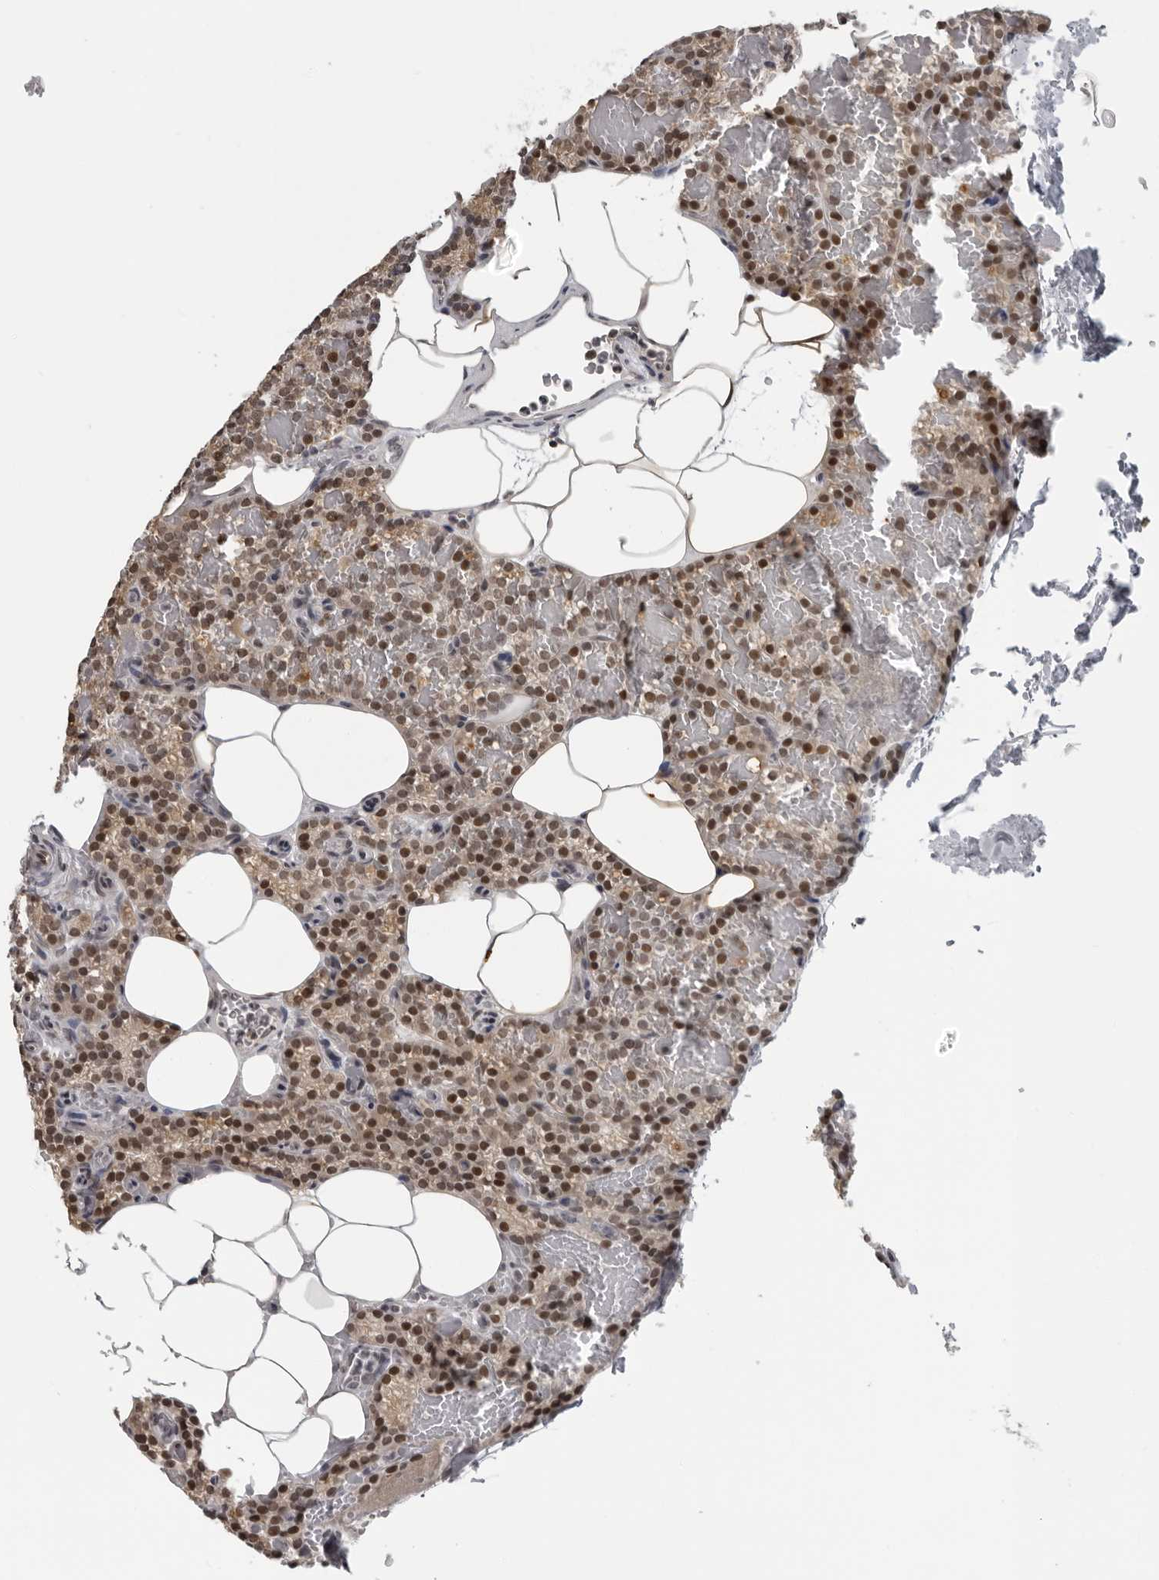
{"staining": {"intensity": "moderate", "quantity": ">75%", "location": "nuclear"}, "tissue": "parathyroid gland", "cell_type": "Glandular cells", "image_type": "normal", "snomed": [{"axis": "morphology", "description": "Normal tissue, NOS"}, {"axis": "topography", "description": "Parathyroid gland"}], "caption": "Benign parathyroid gland demonstrates moderate nuclear positivity in about >75% of glandular cells.", "gene": "MAF", "patient": {"sex": "male", "age": 58}}